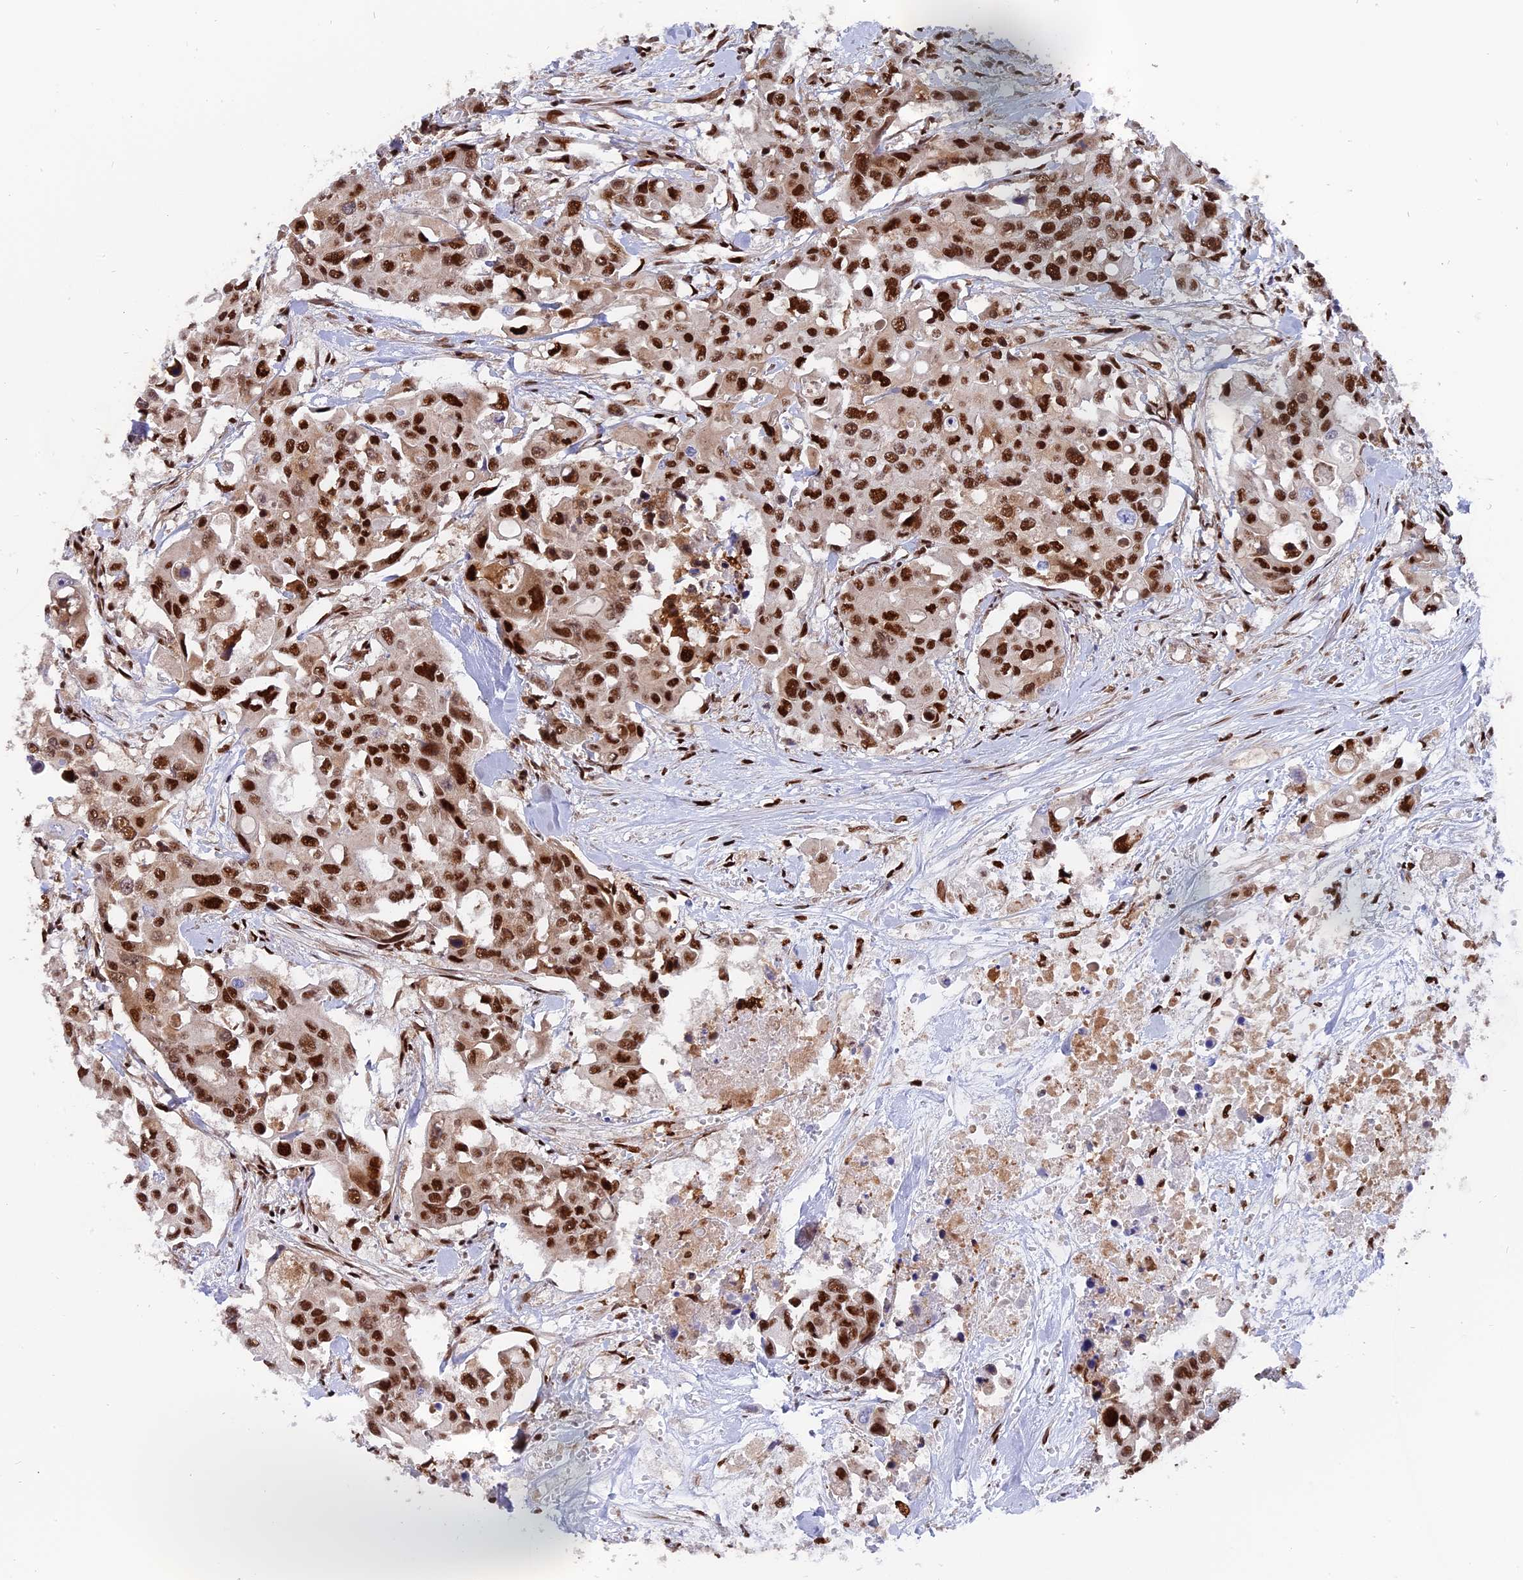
{"staining": {"intensity": "strong", "quantity": ">75%", "location": "nuclear"}, "tissue": "colorectal cancer", "cell_type": "Tumor cells", "image_type": "cancer", "snomed": [{"axis": "morphology", "description": "Adenocarcinoma, NOS"}, {"axis": "topography", "description": "Colon"}], "caption": "Protein staining shows strong nuclear positivity in approximately >75% of tumor cells in colorectal cancer (adenocarcinoma).", "gene": "RAMAC", "patient": {"sex": "male", "age": 77}}